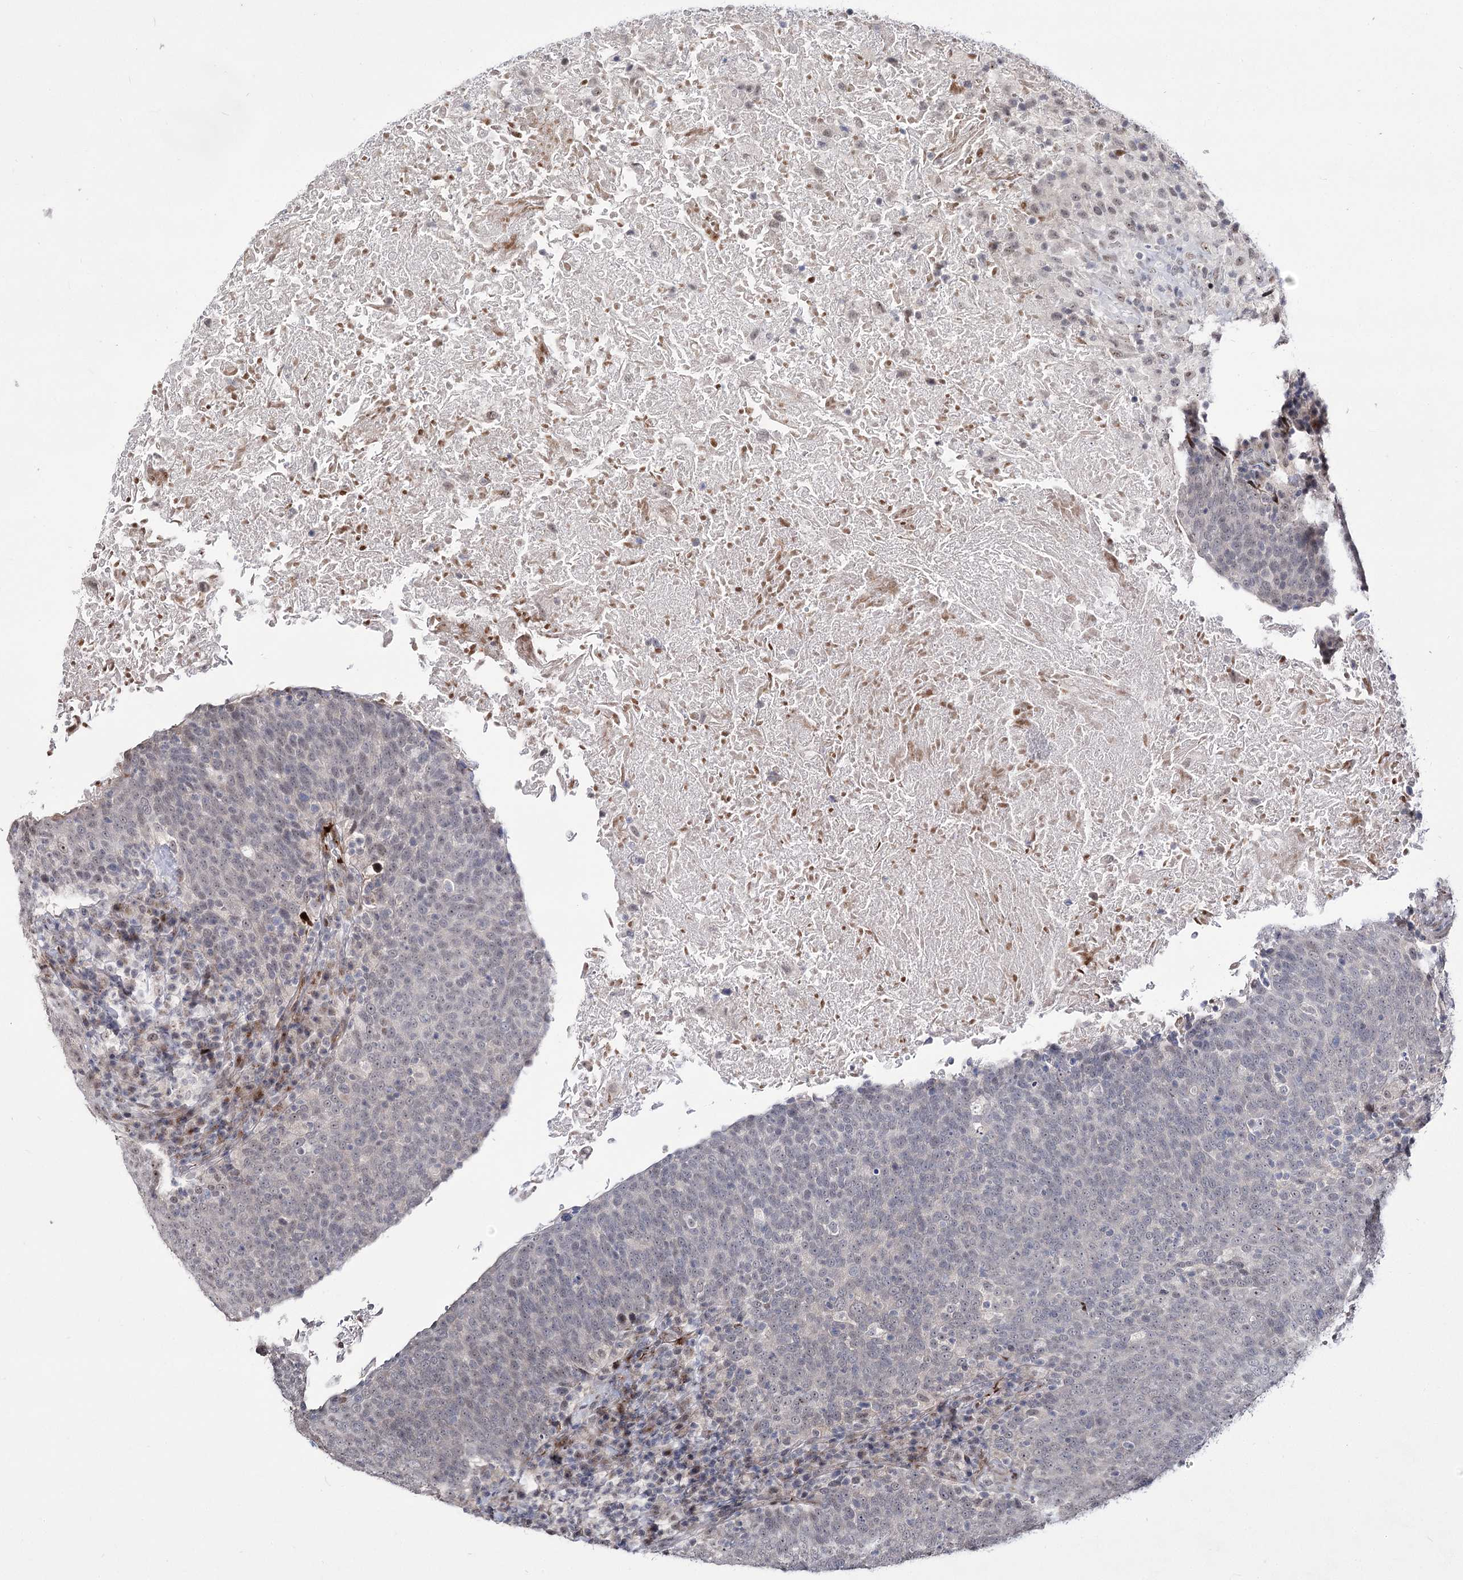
{"staining": {"intensity": "negative", "quantity": "none", "location": "none"}, "tissue": "head and neck cancer", "cell_type": "Tumor cells", "image_type": "cancer", "snomed": [{"axis": "morphology", "description": "Squamous cell carcinoma, NOS"}, {"axis": "morphology", "description": "Squamous cell carcinoma, metastatic, NOS"}, {"axis": "topography", "description": "Lymph node"}, {"axis": "topography", "description": "Head-Neck"}], "caption": "A high-resolution photomicrograph shows IHC staining of head and neck cancer (metastatic squamous cell carcinoma), which displays no significant staining in tumor cells.", "gene": "STOX1", "patient": {"sex": "male", "age": 62}}